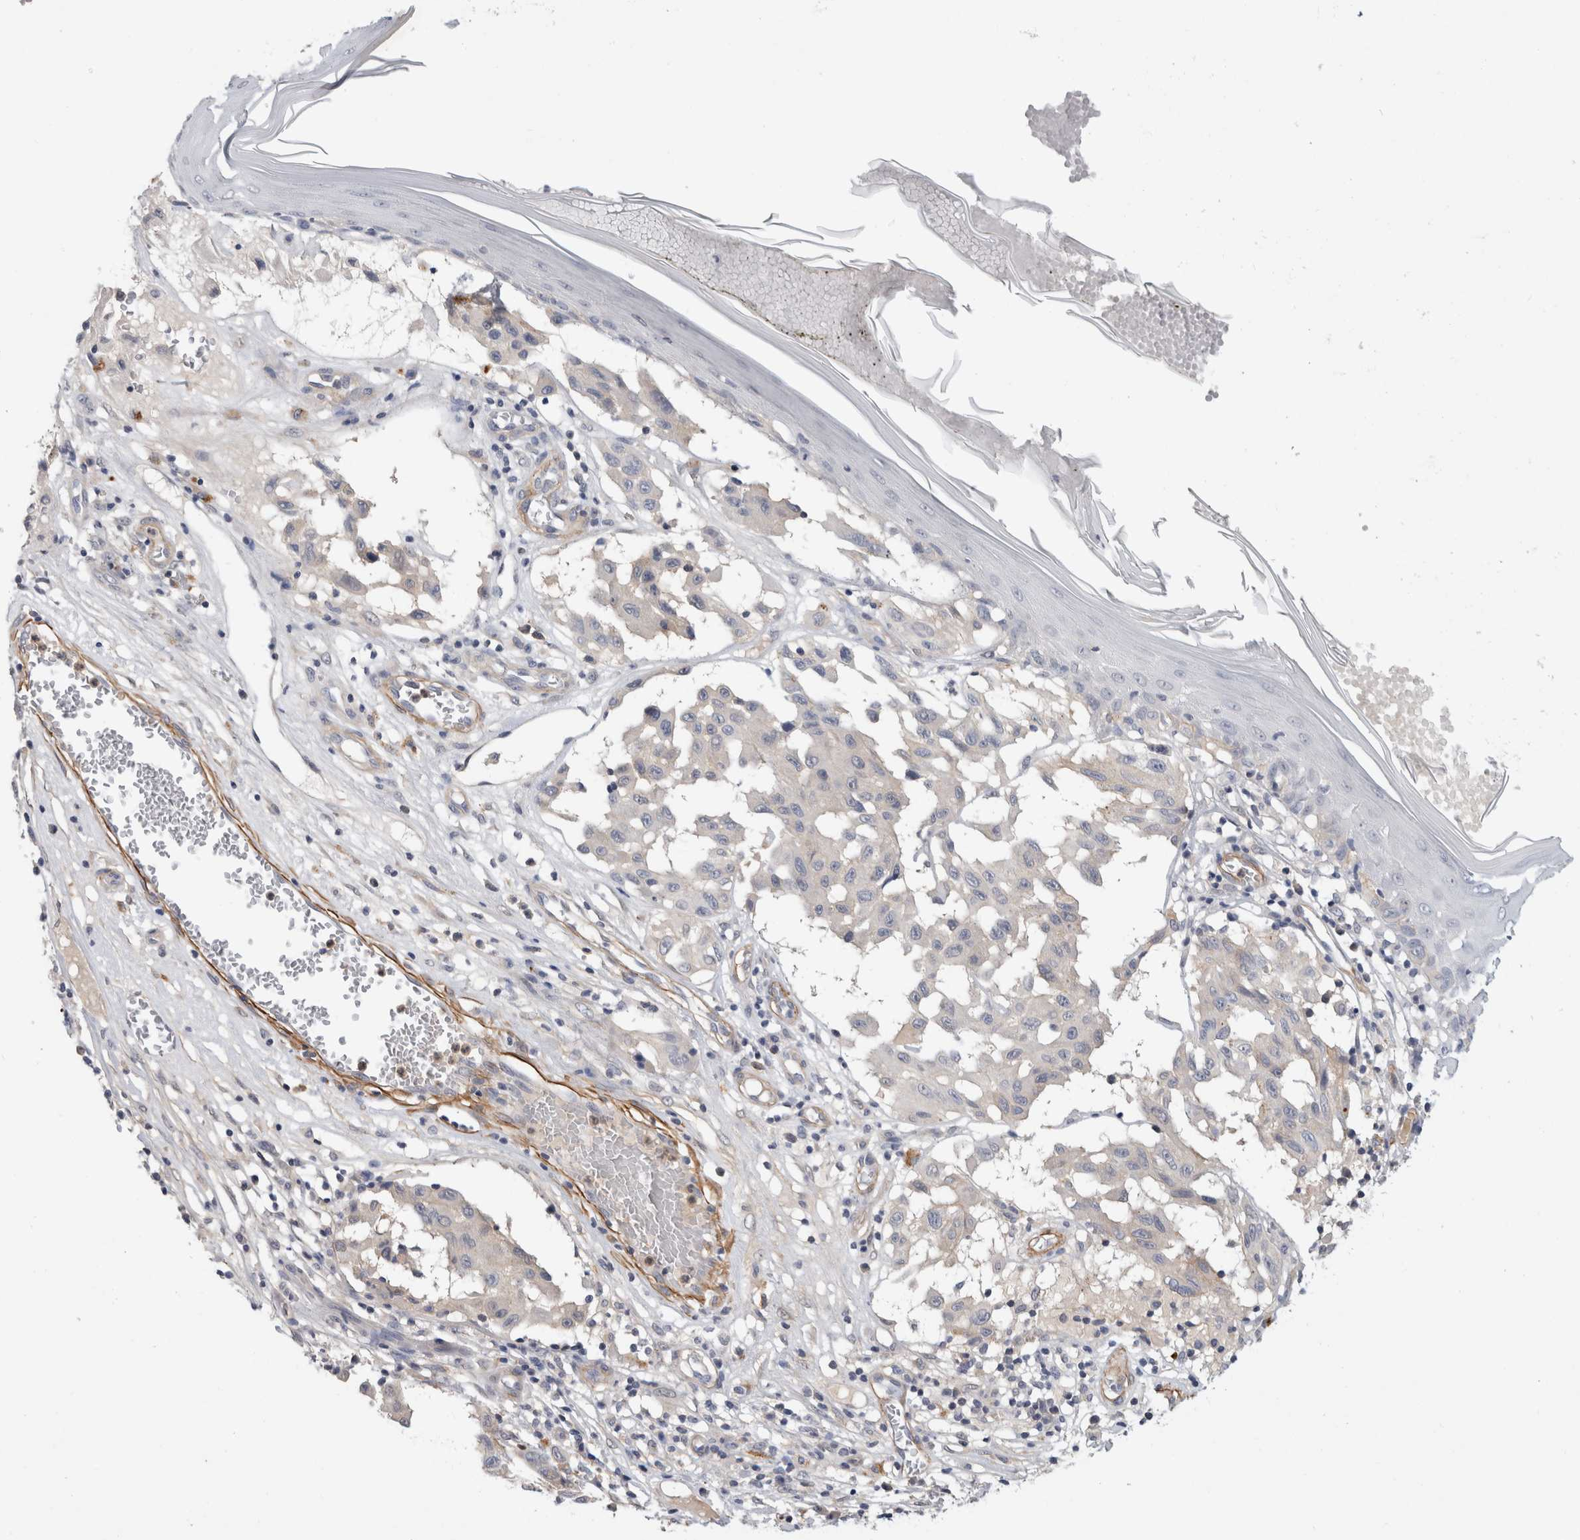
{"staining": {"intensity": "negative", "quantity": "none", "location": "none"}, "tissue": "melanoma", "cell_type": "Tumor cells", "image_type": "cancer", "snomed": [{"axis": "morphology", "description": "Malignant melanoma, NOS"}, {"axis": "topography", "description": "Skin"}], "caption": "DAB (3,3'-diaminobenzidine) immunohistochemical staining of human melanoma shows no significant positivity in tumor cells.", "gene": "PGM1", "patient": {"sex": "male", "age": 30}}